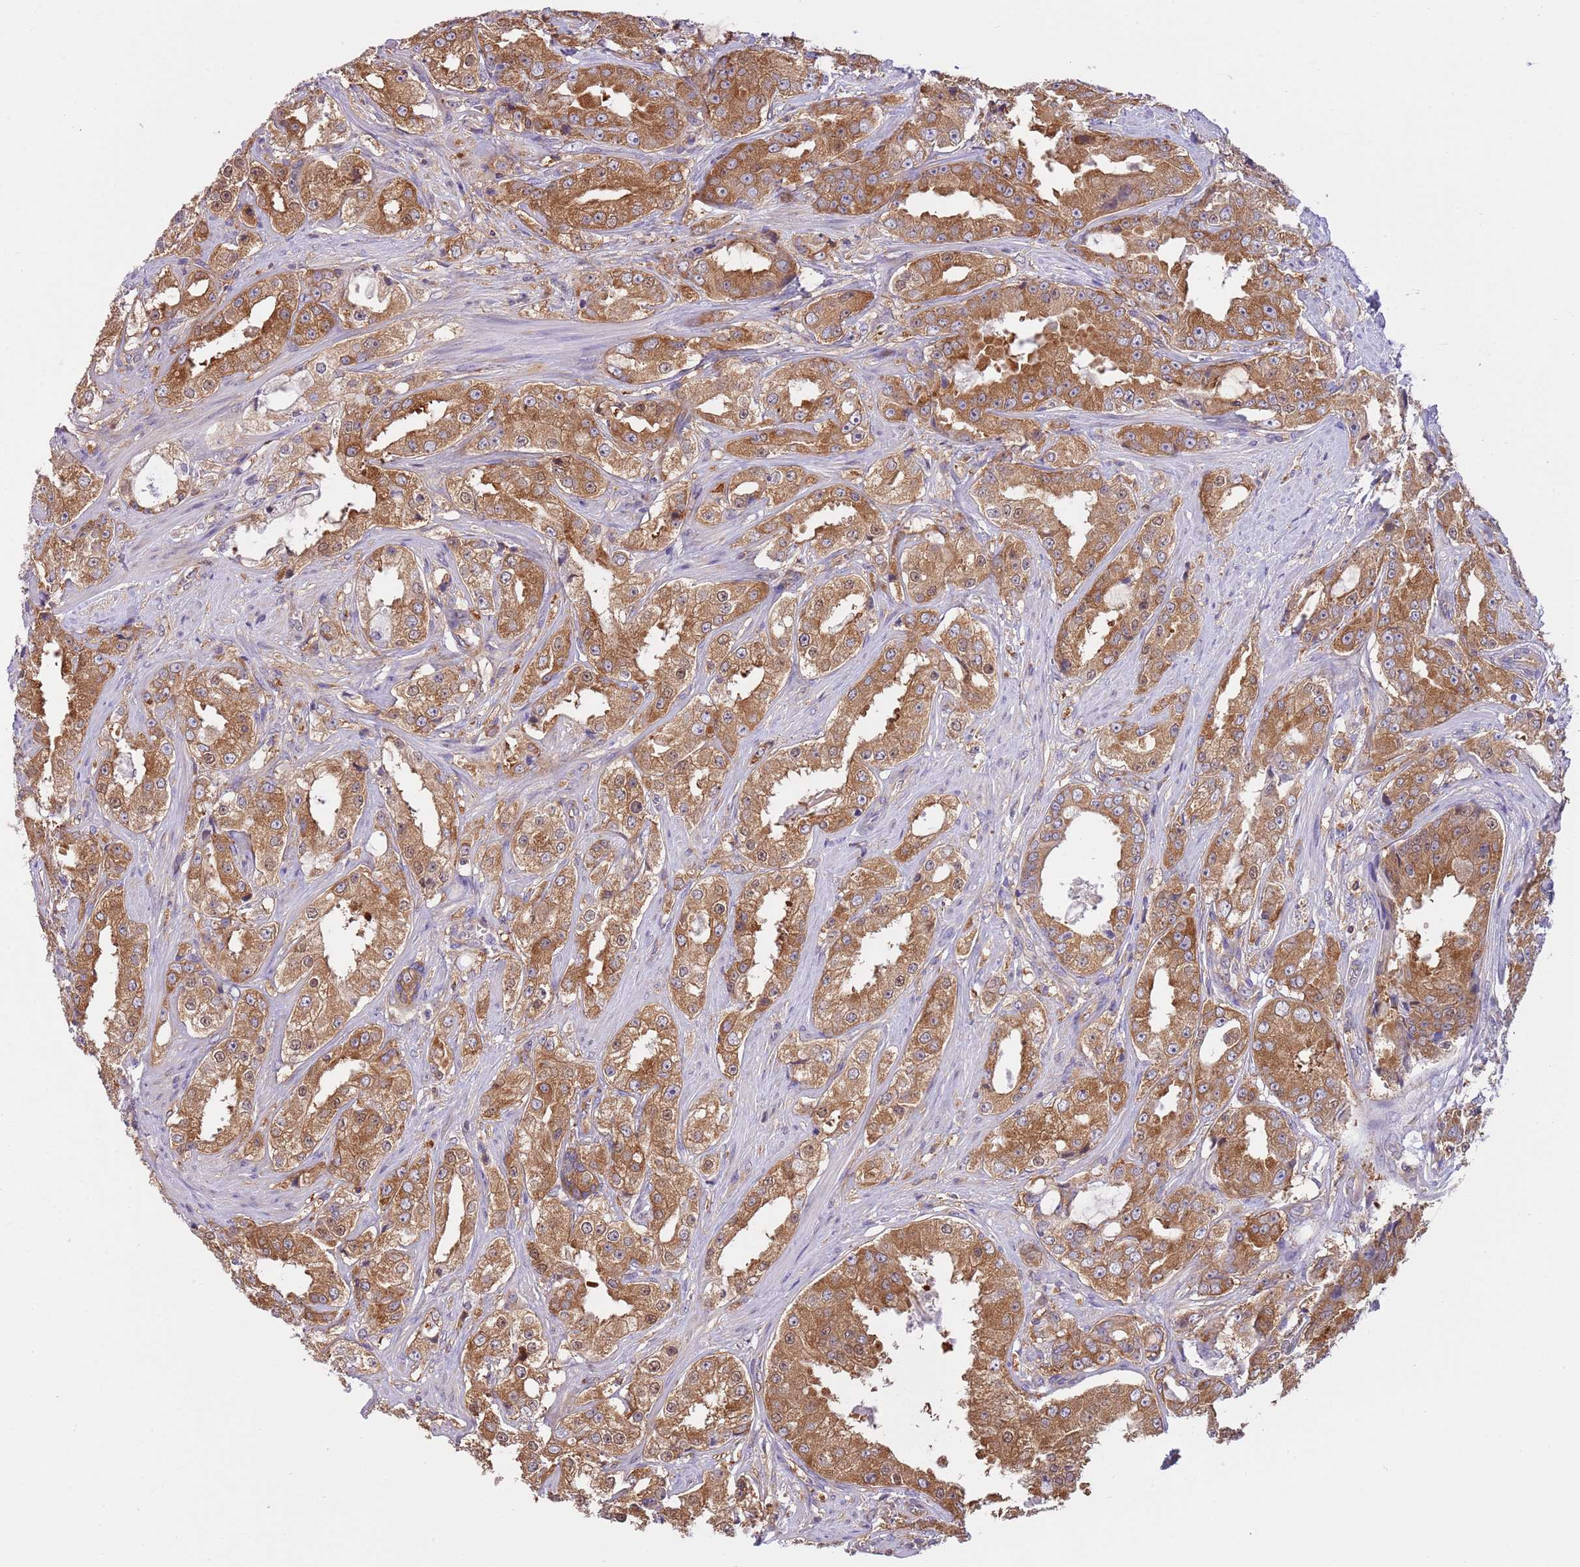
{"staining": {"intensity": "moderate", "quantity": ">75%", "location": "cytoplasmic/membranous"}, "tissue": "prostate cancer", "cell_type": "Tumor cells", "image_type": "cancer", "snomed": [{"axis": "morphology", "description": "Adenocarcinoma, High grade"}, {"axis": "topography", "description": "Prostate"}], "caption": "Brown immunohistochemical staining in prostate cancer exhibits moderate cytoplasmic/membranous expression in approximately >75% of tumor cells. The protein is shown in brown color, while the nuclei are stained blue.", "gene": "STIP1", "patient": {"sex": "male", "age": 73}}